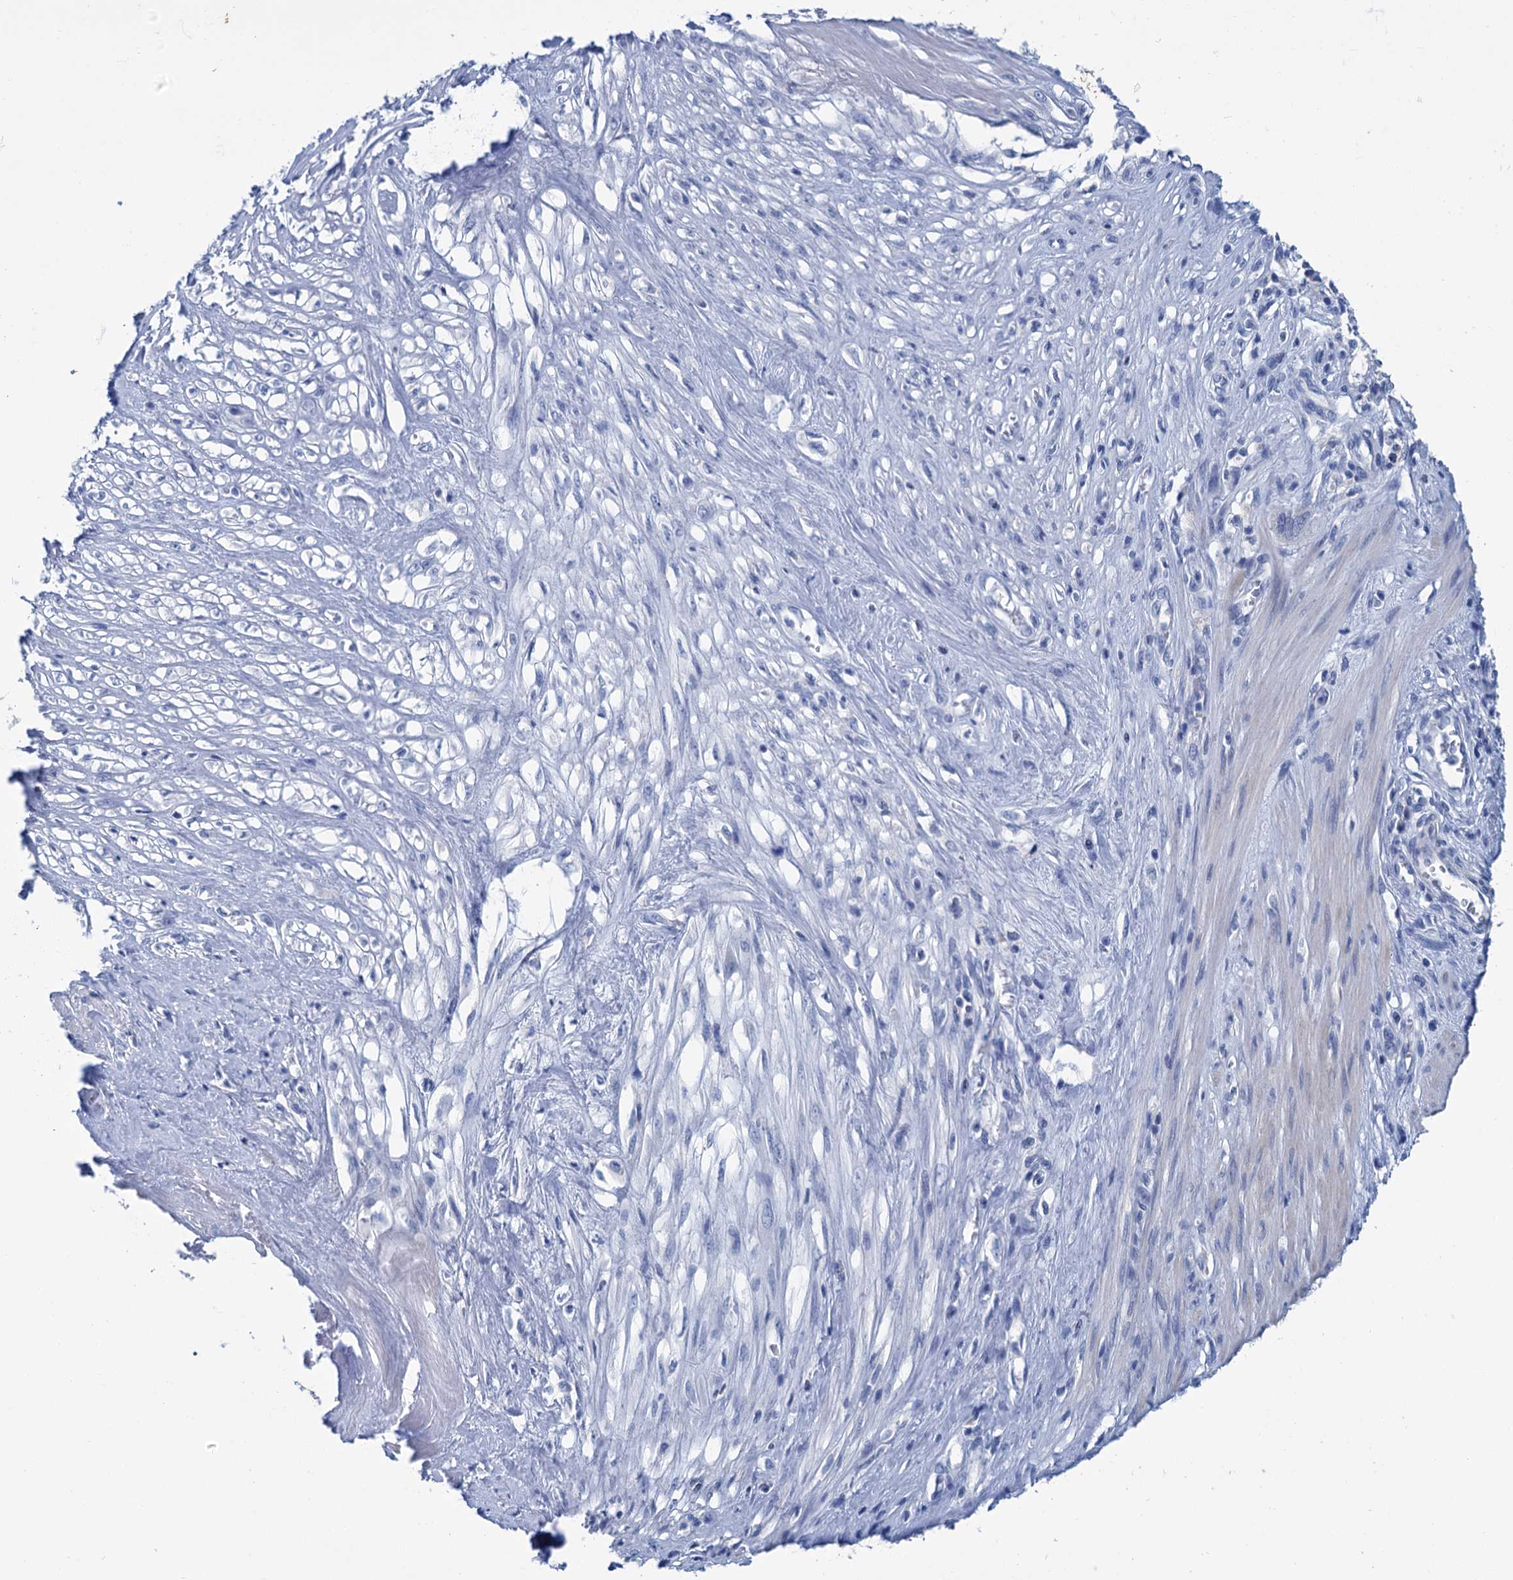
{"staining": {"intensity": "negative", "quantity": "none", "location": "none"}, "tissue": "stomach cancer", "cell_type": "Tumor cells", "image_type": "cancer", "snomed": [{"axis": "morphology", "description": "Adenocarcinoma, NOS"}, {"axis": "morphology", "description": "Adenocarcinoma, High grade"}, {"axis": "topography", "description": "Stomach, upper"}, {"axis": "topography", "description": "Stomach, lower"}], "caption": "High magnification brightfield microscopy of stomach cancer stained with DAB (brown) and counterstained with hematoxylin (blue): tumor cells show no significant expression. (DAB (3,3'-diaminobenzidine) IHC, high magnification).", "gene": "MYOZ3", "patient": {"sex": "female", "age": 65}}